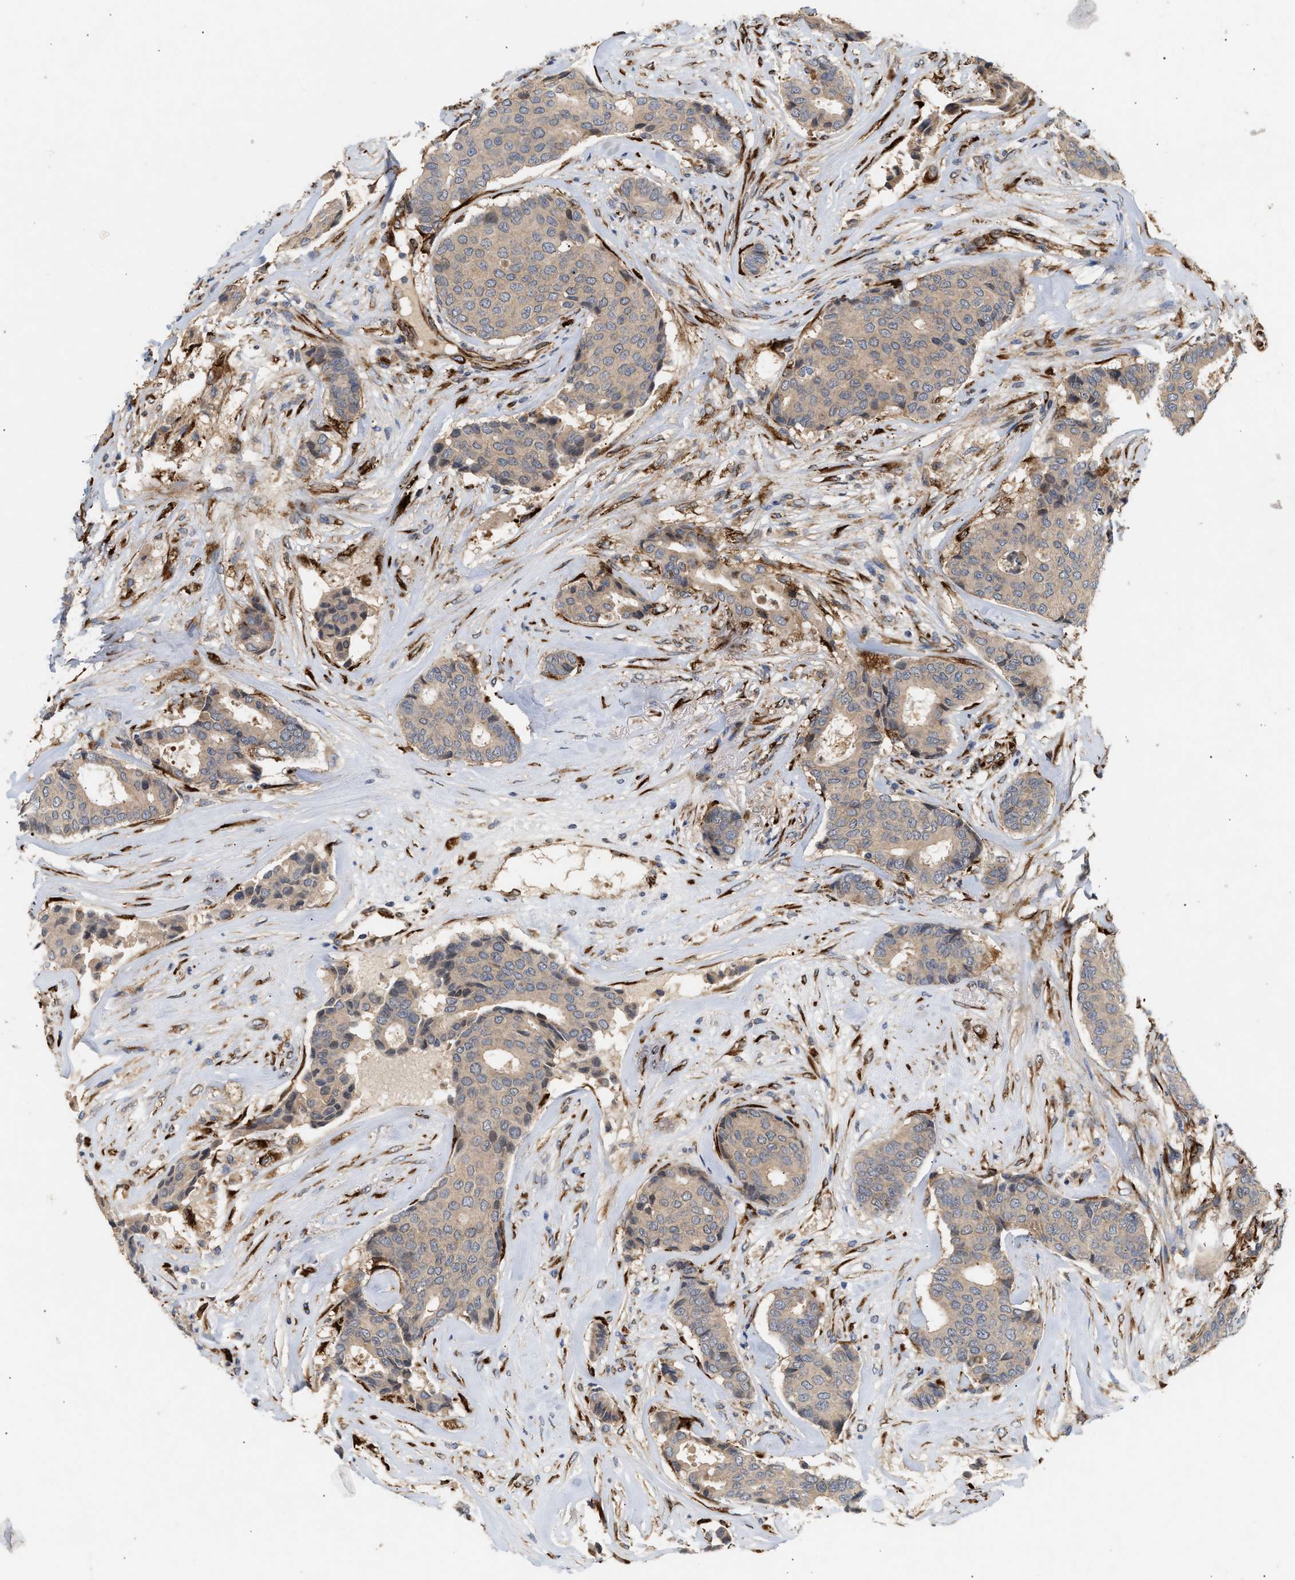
{"staining": {"intensity": "weak", "quantity": ">75%", "location": "cytoplasmic/membranous"}, "tissue": "breast cancer", "cell_type": "Tumor cells", "image_type": "cancer", "snomed": [{"axis": "morphology", "description": "Duct carcinoma"}, {"axis": "topography", "description": "Breast"}], "caption": "Immunohistochemistry (DAB (3,3'-diaminobenzidine)) staining of human breast intraductal carcinoma shows weak cytoplasmic/membranous protein expression in about >75% of tumor cells.", "gene": "PLCD1", "patient": {"sex": "female", "age": 75}}